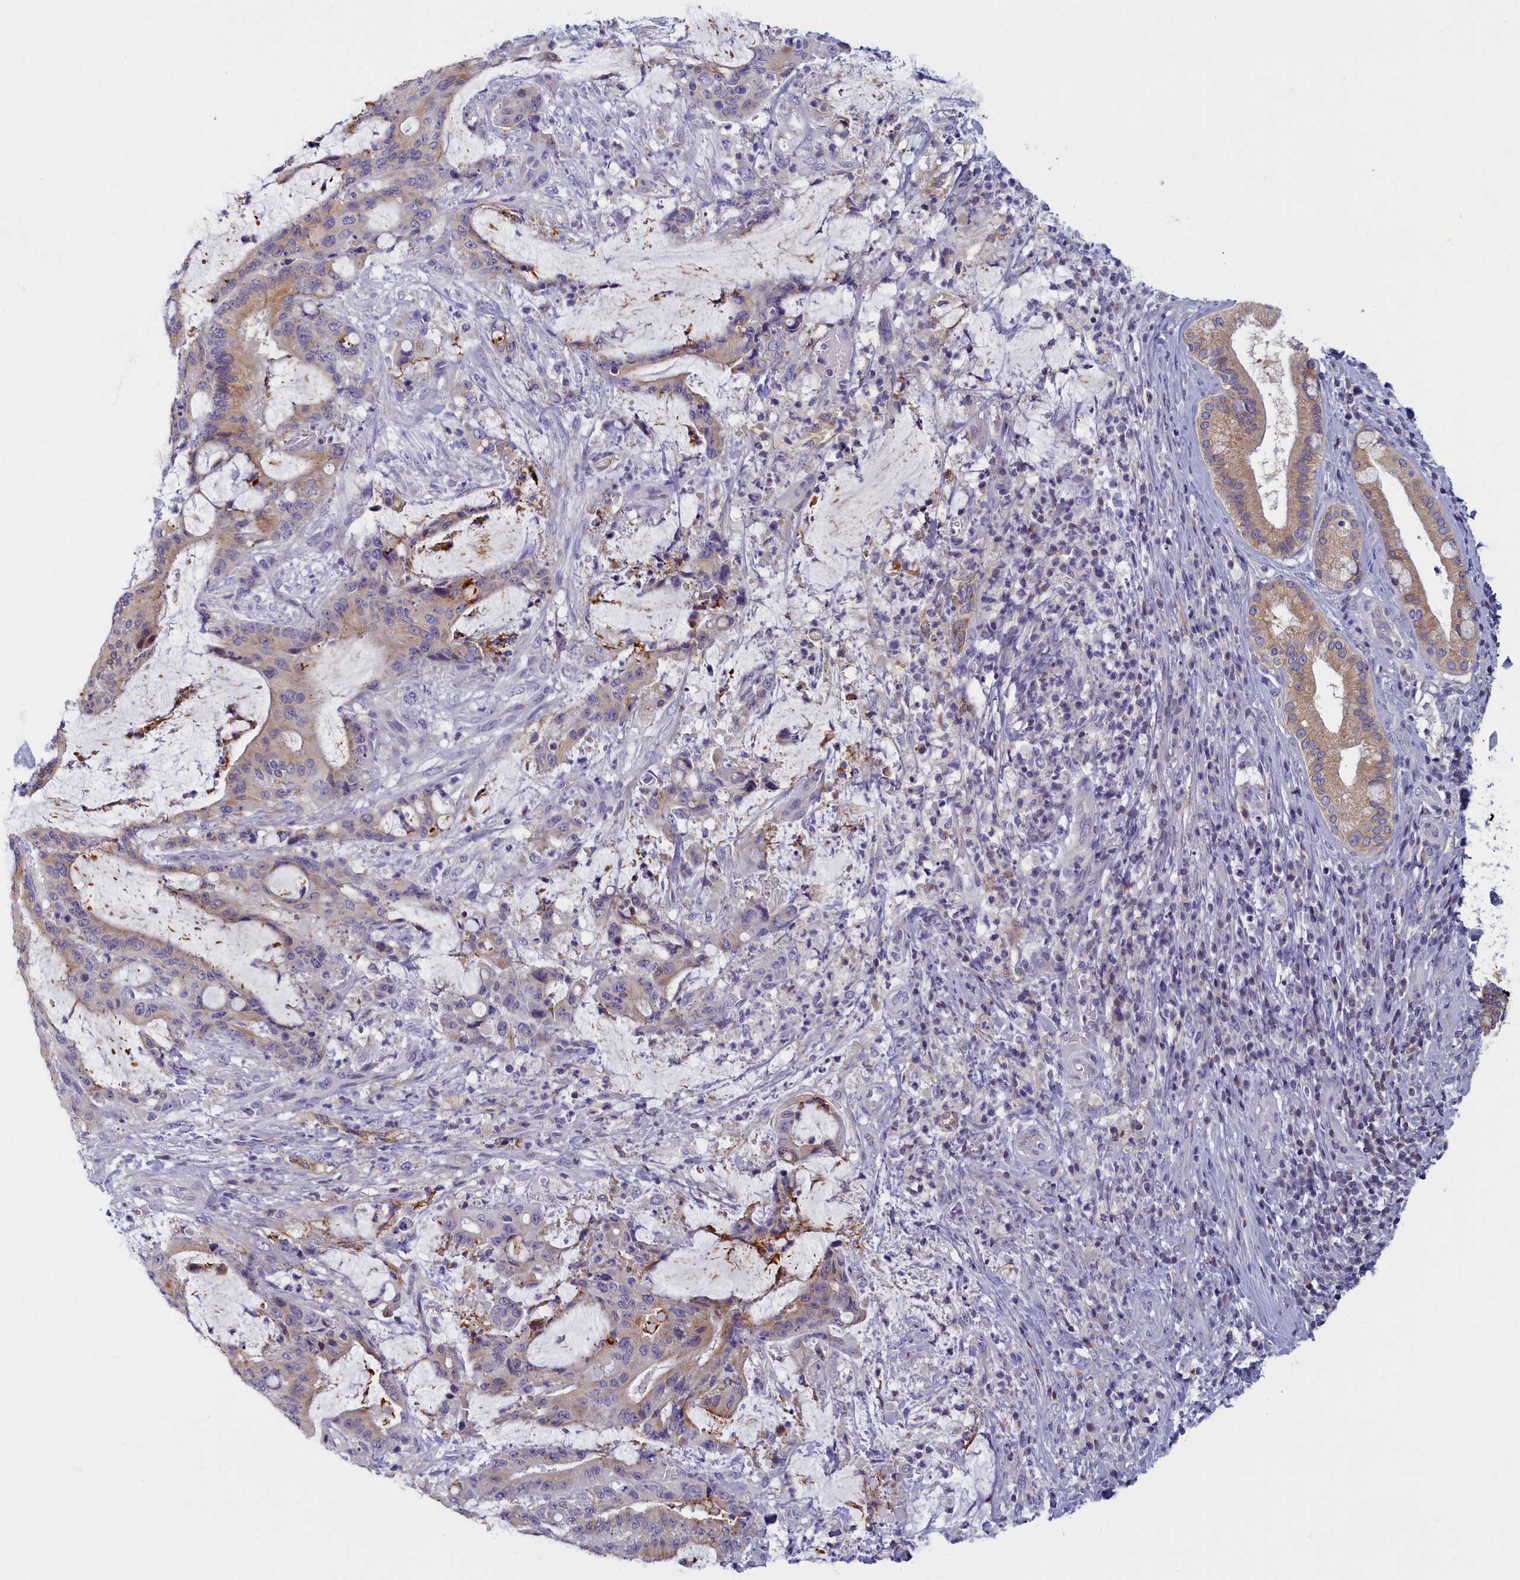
{"staining": {"intensity": "weak", "quantity": "25%-75%", "location": "cytoplasmic/membranous"}, "tissue": "liver cancer", "cell_type": "Tumor cells", "image_type": "cancer", "snomed": [{"axis": "morphology", "description": "Normal tissue, NOS"}, {"axis": "morphology", "description": "Cholangiocarcinoma"}, {"axis": "topography", "description": "Liver"}, {"axis": "topography", "description": "Peripheral nerve tissue"}], "caption": "There is low levels of weak cytoplasmic/membranous staining in tumor cells of liver cholangiocarcinoma, as demonstrated by immunohistochemical staining (brown color).", "gene": "NOL10", "patient": {"sex": "female", "age": 73}}